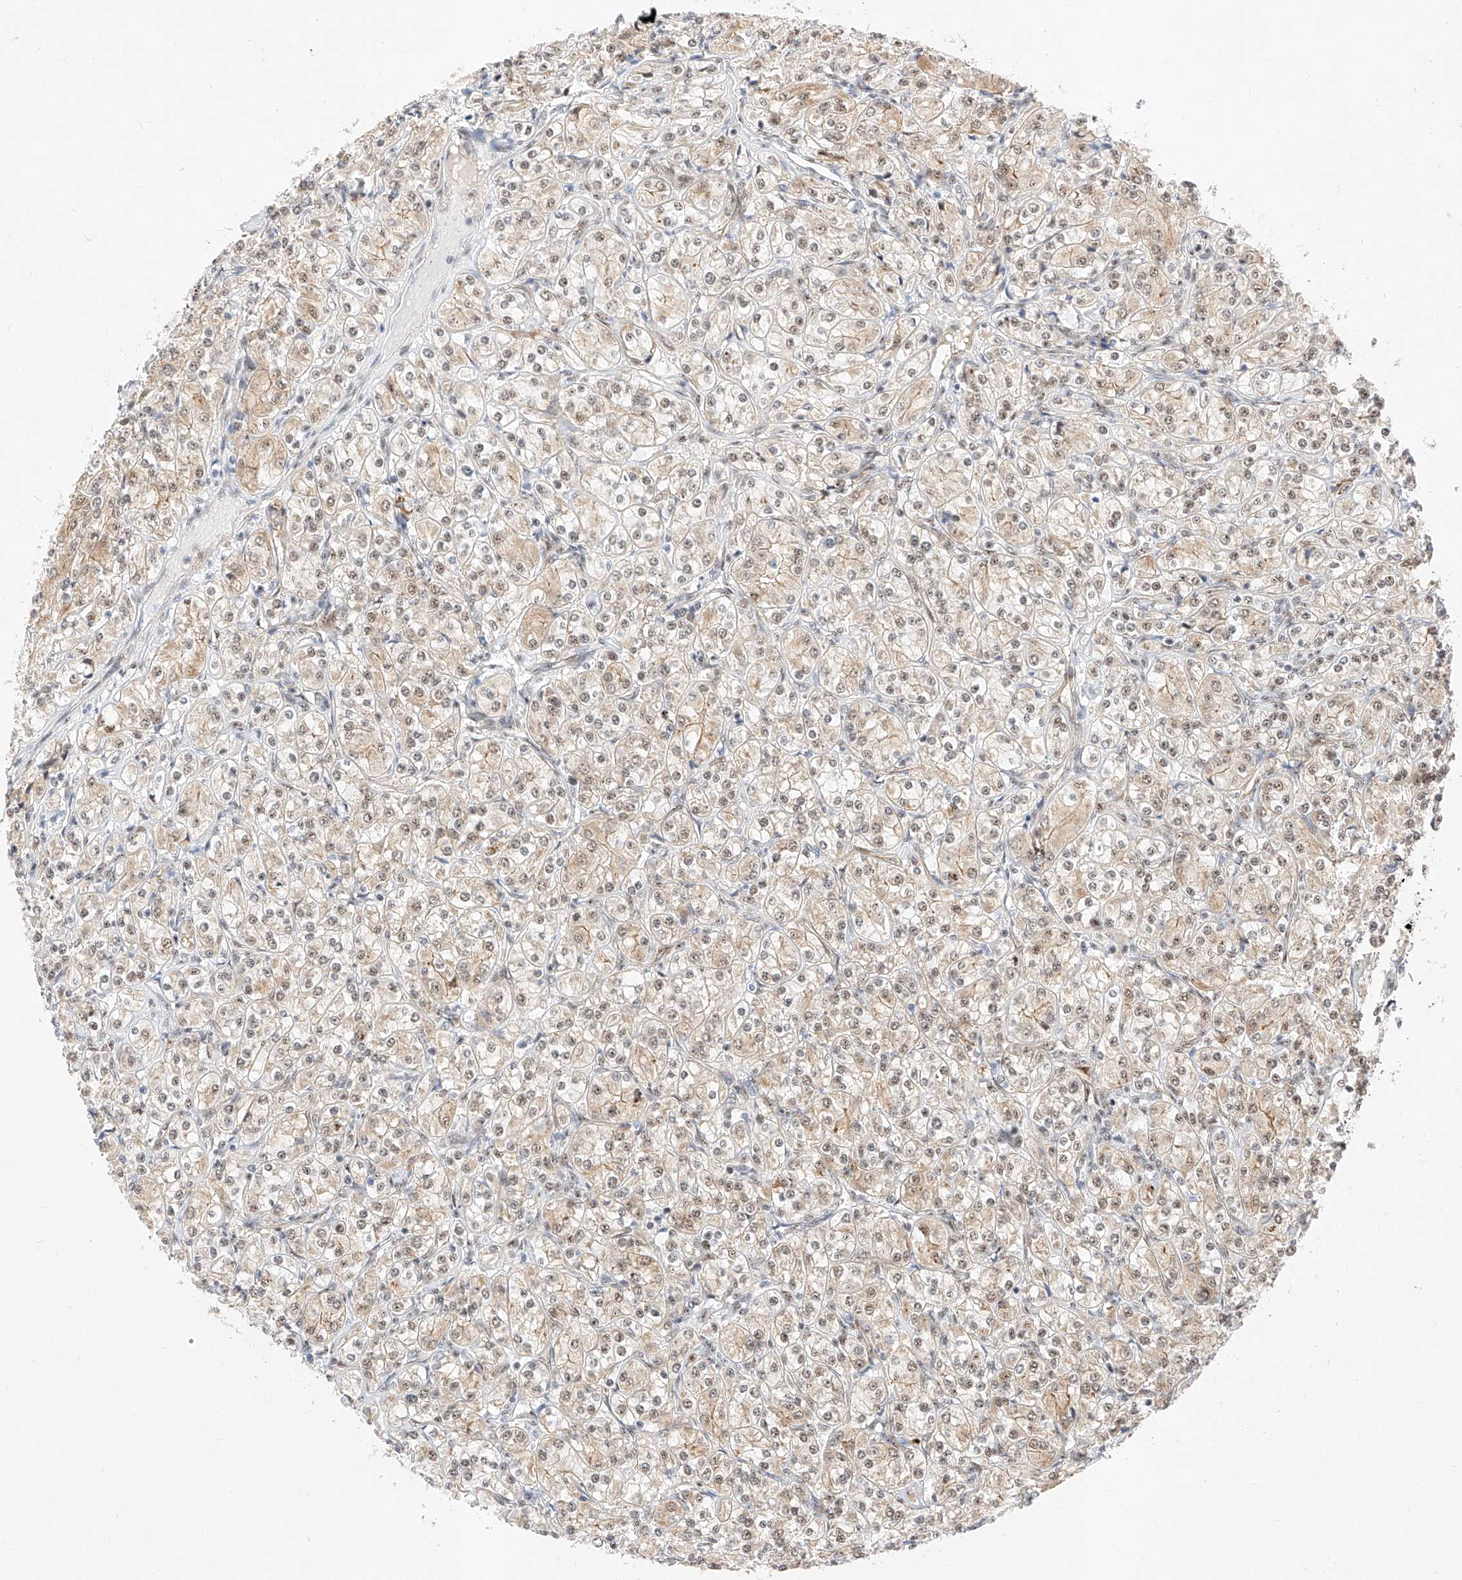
{"staining": {"intensity": "weak", "quantity": "25%-75%", "location": "cytoplasmic/membranous,nuclear"}, "tissue": "renal cancer", "cell_type": "Tumor cells", "image_type": "cancer", "snomed": [{"axis": "morphology", "description": "Adenocarcinoma, NOS"}, {"axis": "topography", "description": "Kidney"}], "caption": "Weak cytoplasmic/membranous and nuclear protein expression is identified in about 25%-75% of tumor cells in renal cancer (adenocarcinoma). (DAB IHC, brown staining for protein, blue staining for nuclei).", "gene": "ATXN7L2", "patient": {"sex": "male", "age": 77}}